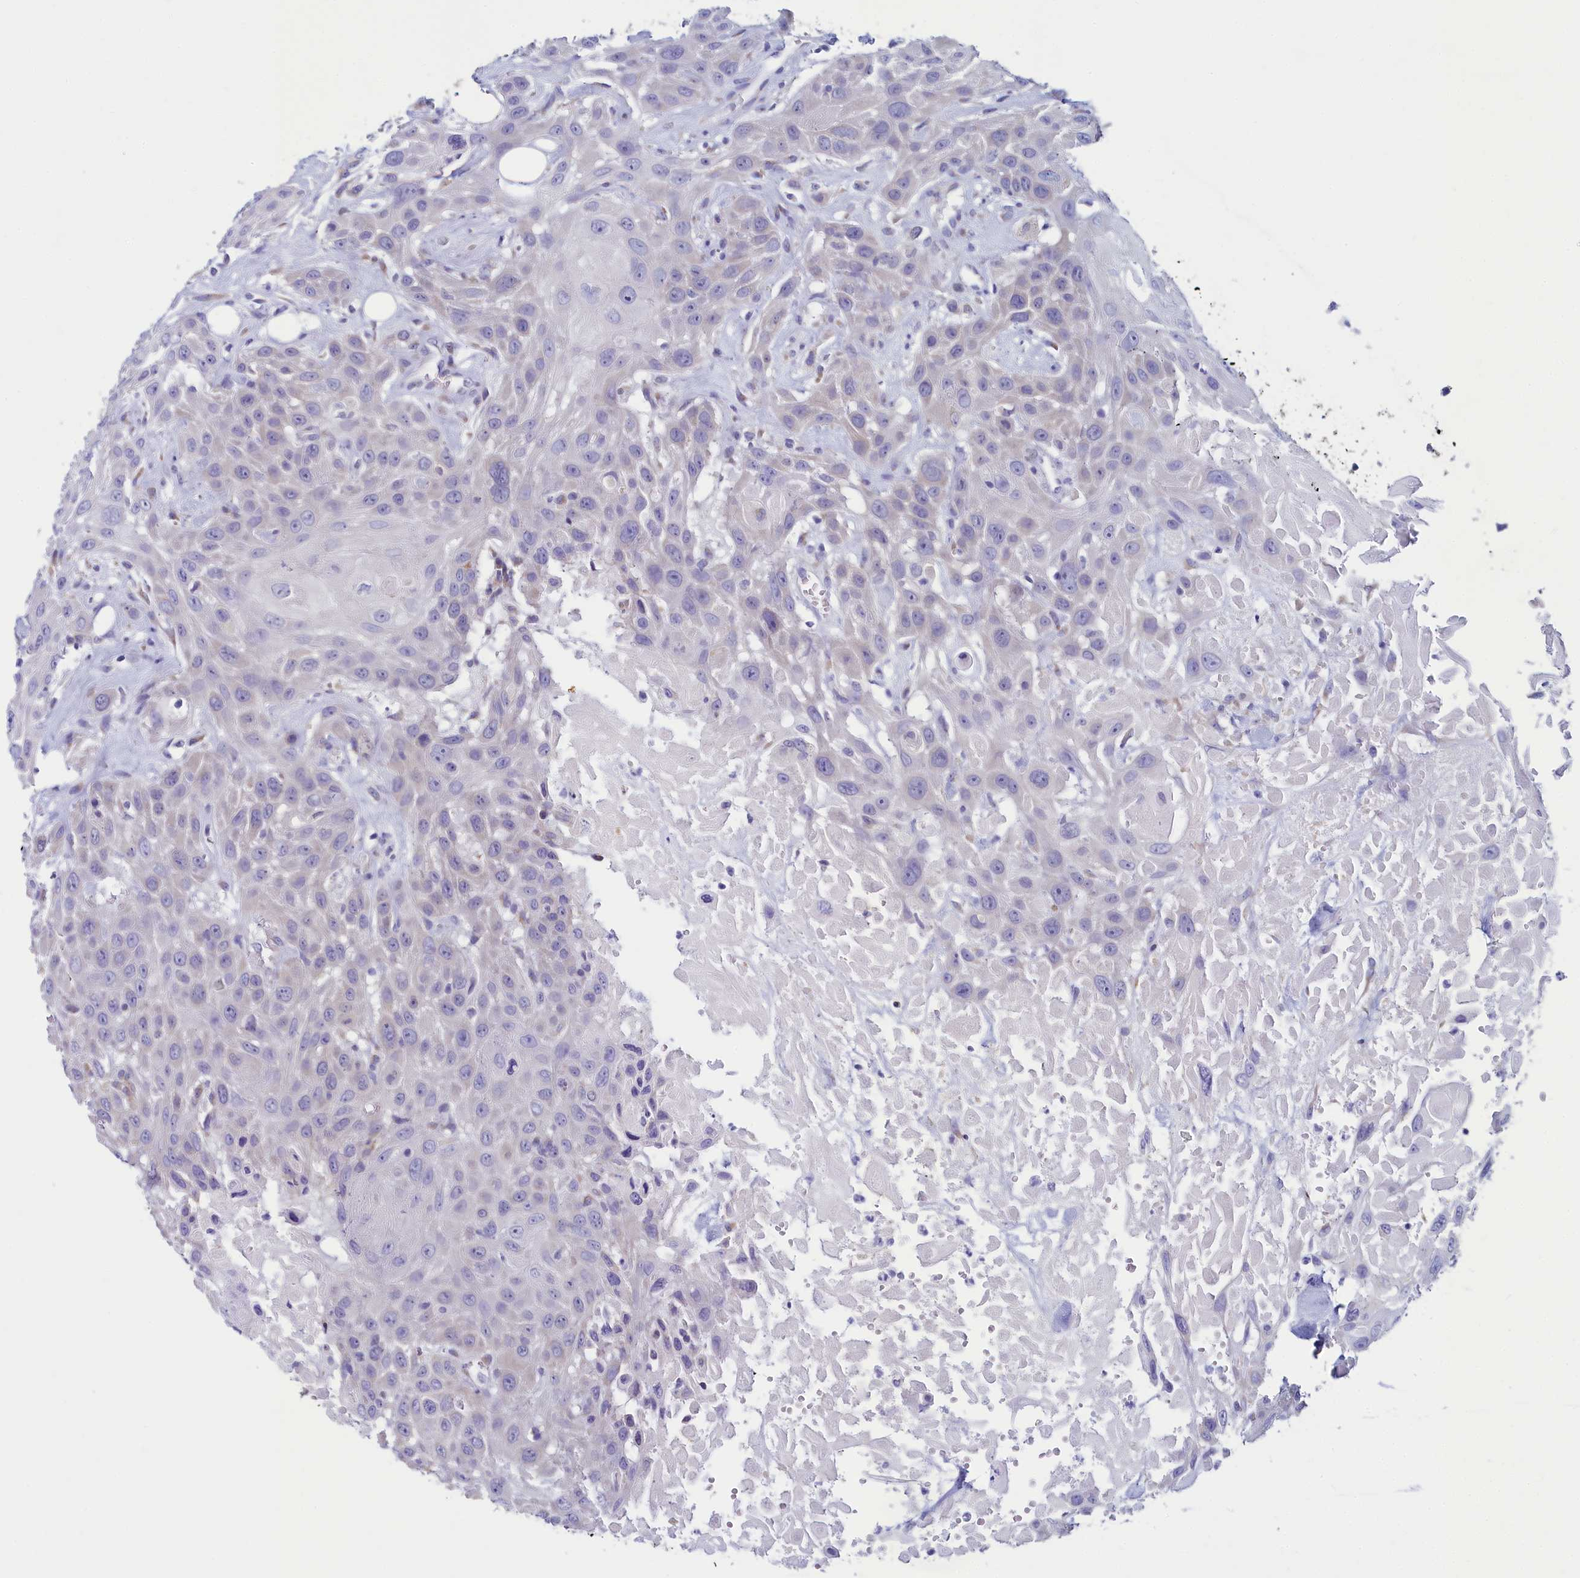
{"staining": {"intensity": "negative", "quantity": "none", "location": "none"}, "tissue": "head and neck cancer", "cell_type": "Tumor cells", "image_type": "cancer", "snomed": [{"axis": "morphology", "description": "Squamous cell carcinoma, NOS"}, {"axis": "topography", "description": "Head-Neck"}], "caption": "Immunohistochemical staining of head and neck cancer (squamous cell carcinoma) demonstrates no significant positivity in tumor cells. (DAB IHC with hematoxylin counter stain).", "gene": "SKA3", "patient": {"sex": "male", "age": 81}}